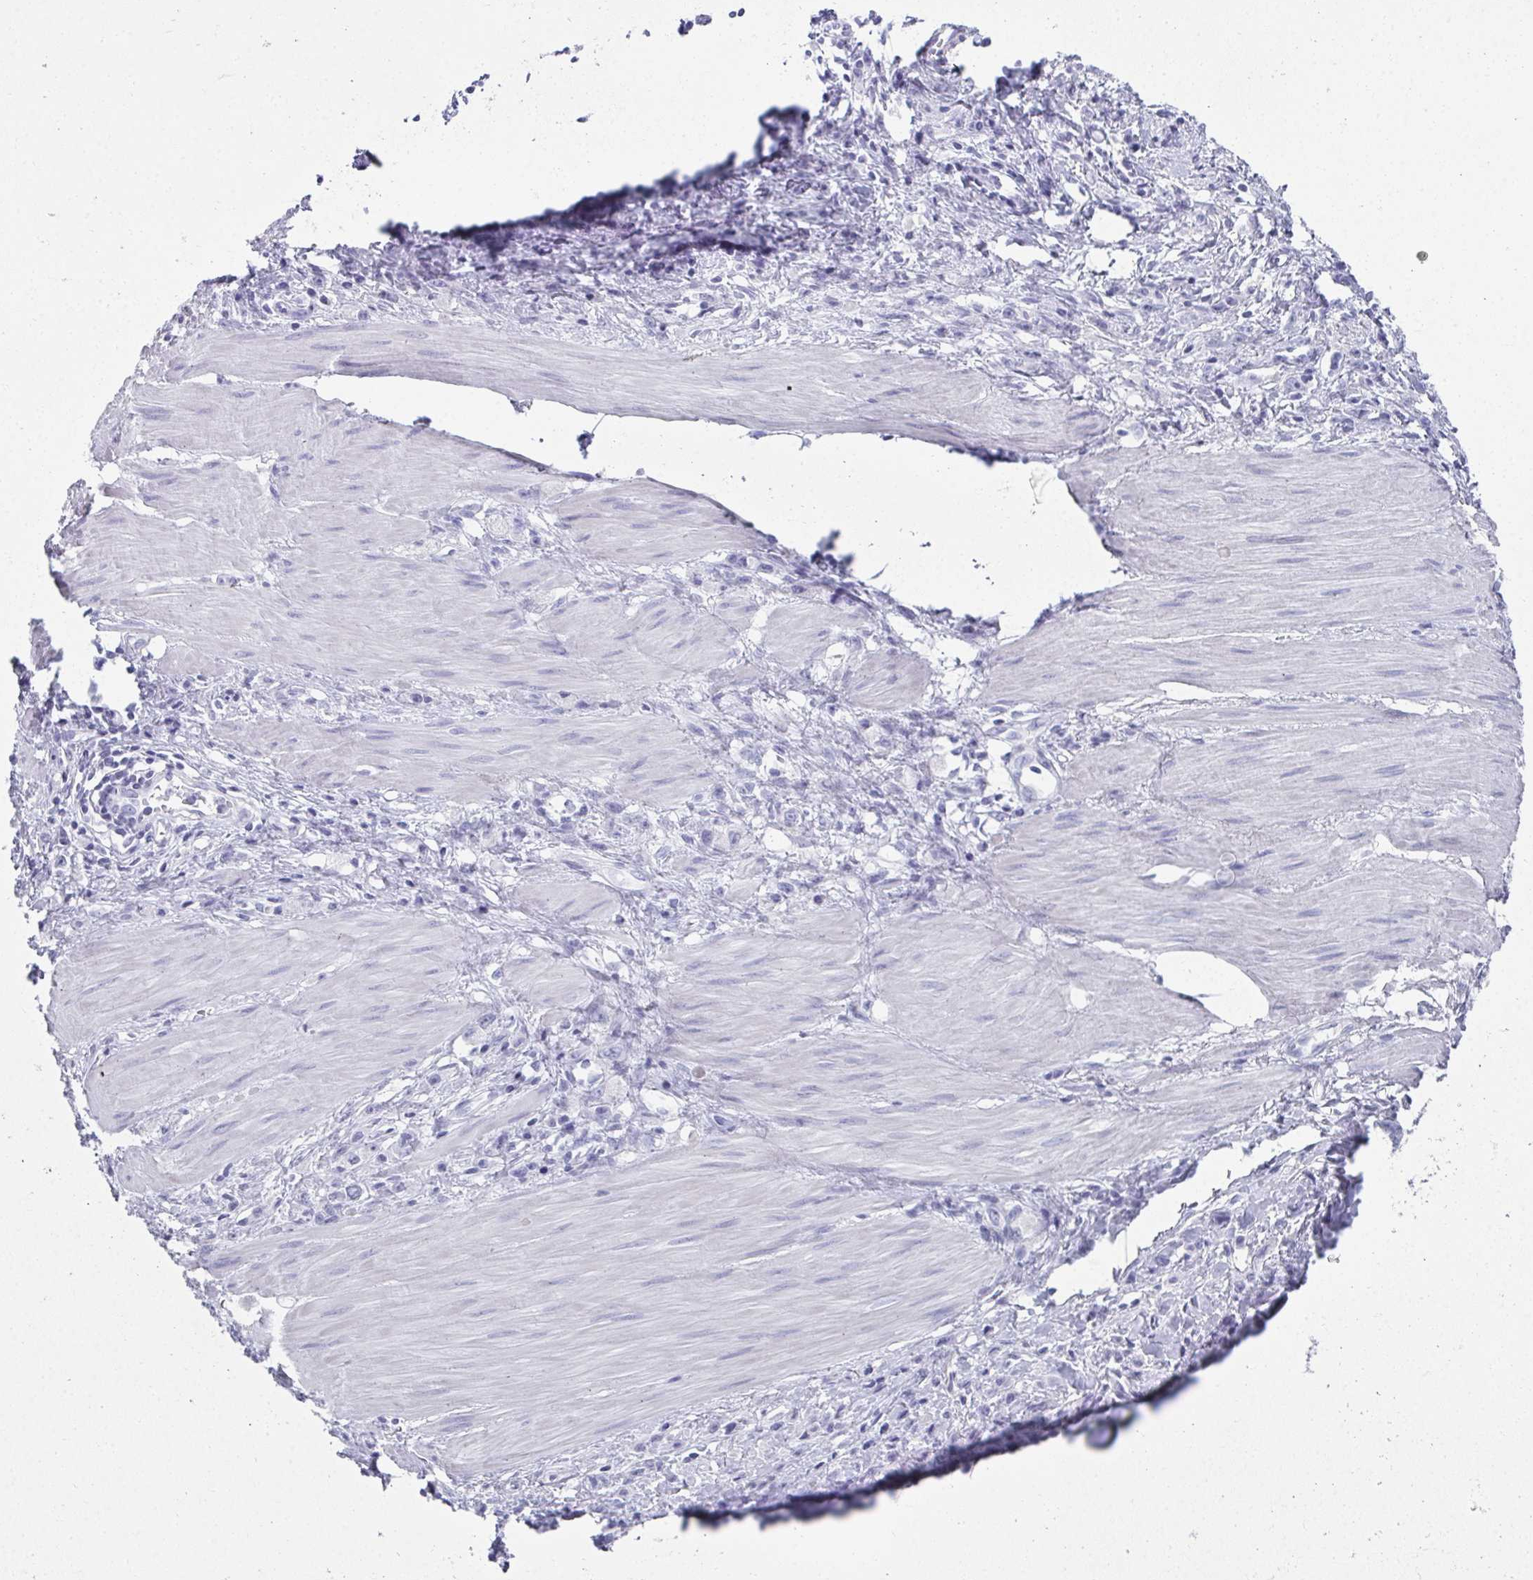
{"staining": {"intensity": "negative", "quantity": "none", "location": "none"}, "tissue": "stomach cancer", "cell_type": "Tumor cells", "image_type": "cancer", "snomed": [{"axis": "morphology", "description": "Adenocarcinoma, NOS"}, {"axis": "topography", "description": "Stomach"}], "caption": "Stomach cancer was stained to show a protein in brown. There is no significant staining in tumor cells.", "gene": "SYCP1", "patient": {"sex": "male", "age": 47}}